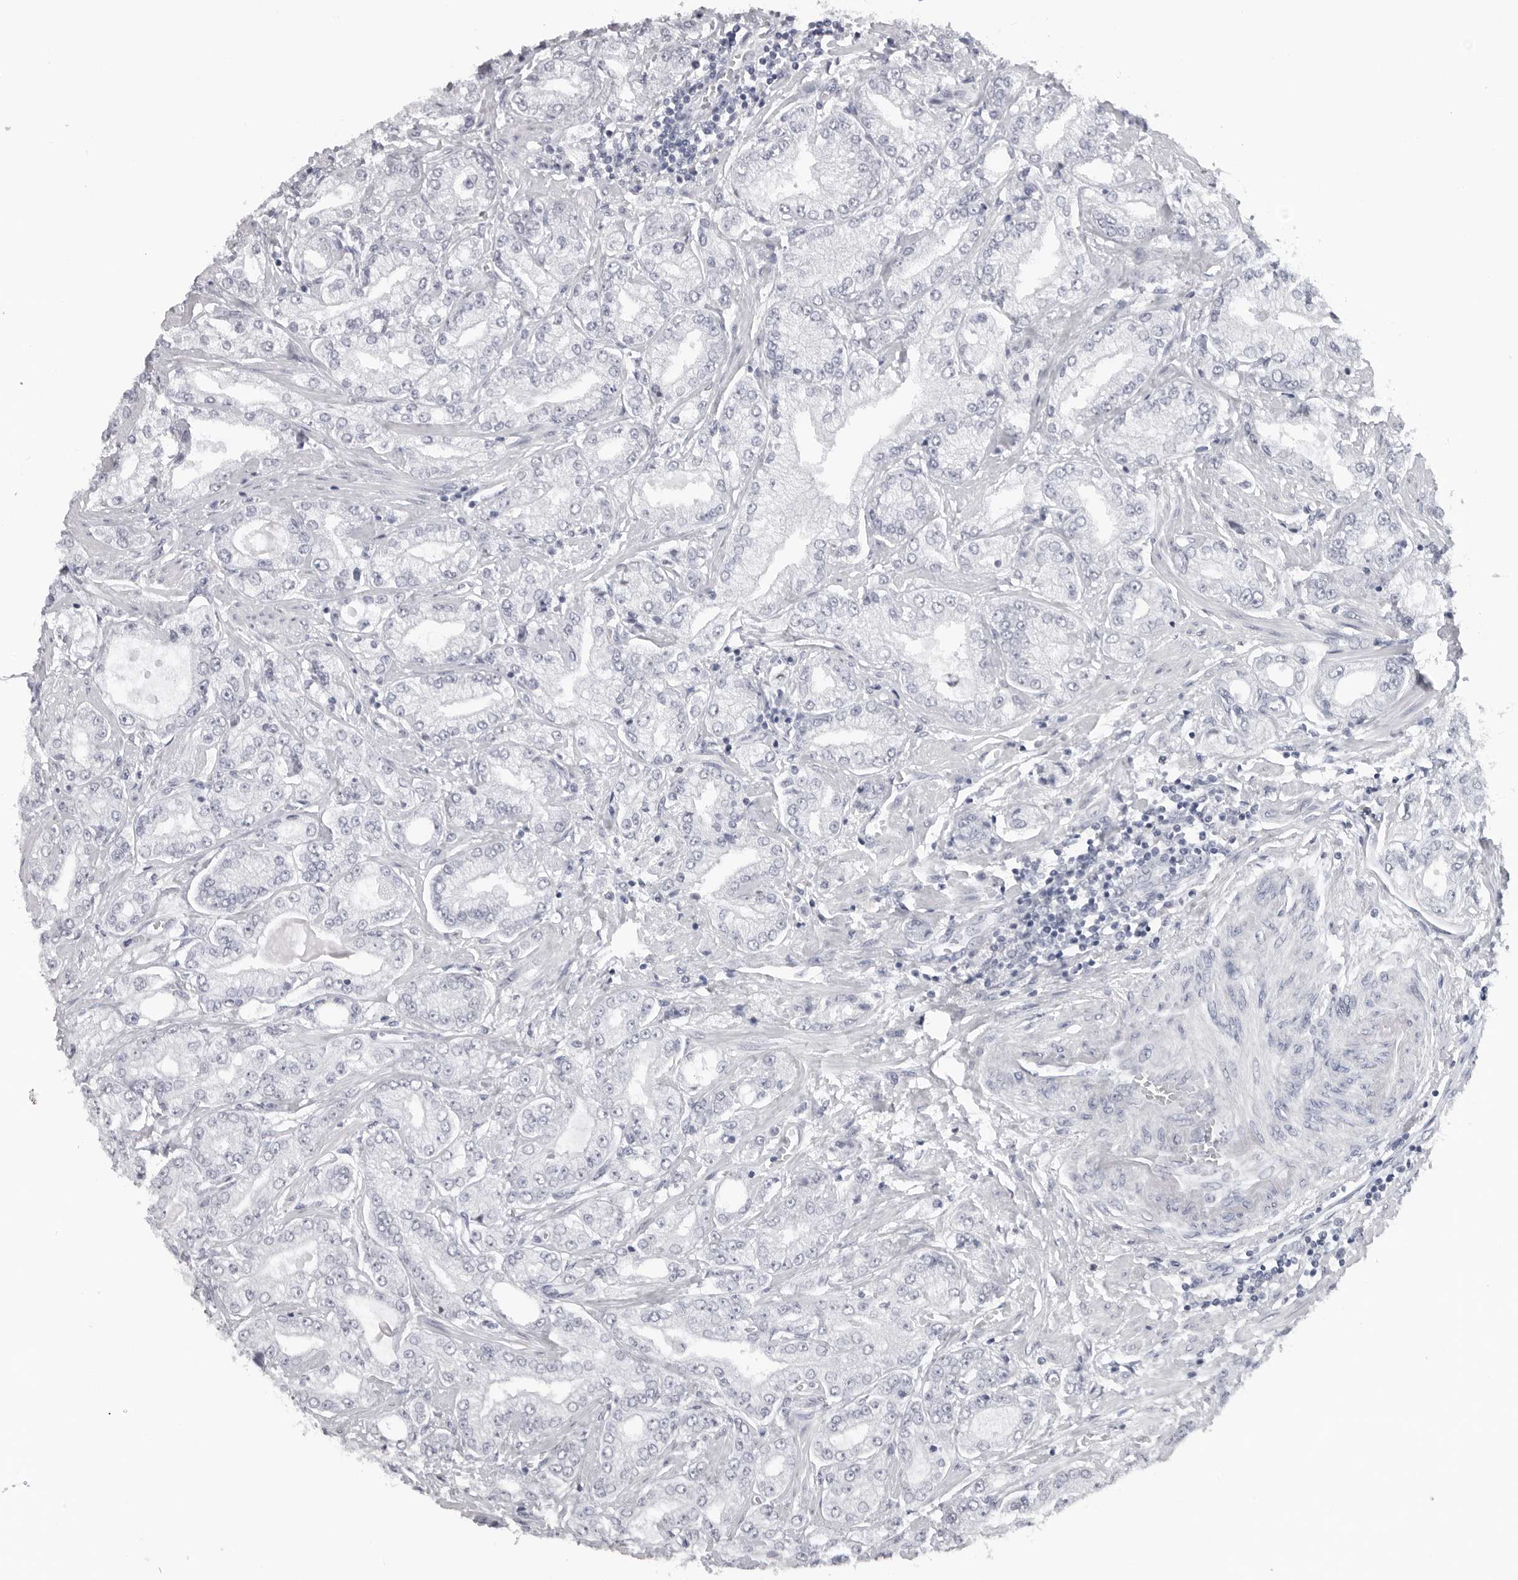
{"staining": {"intensity": "negative", "quantity": "none", "location": "none"}, "tissue": "prostate cancer", "cell_type": "Tumor cells", "image_type": "cancer", "snomed": [{"axis": "morphology", "description": "Adenocarcinoma, Low grade"}, {"axis": "topography", "description": "Prostate"}], "caption": "Prostate cancer was stained to show a protein in brown. There is no significant staining in tumor cells.", "gene": "ESPN", "patient": {"sex": "male", "age": 62}}